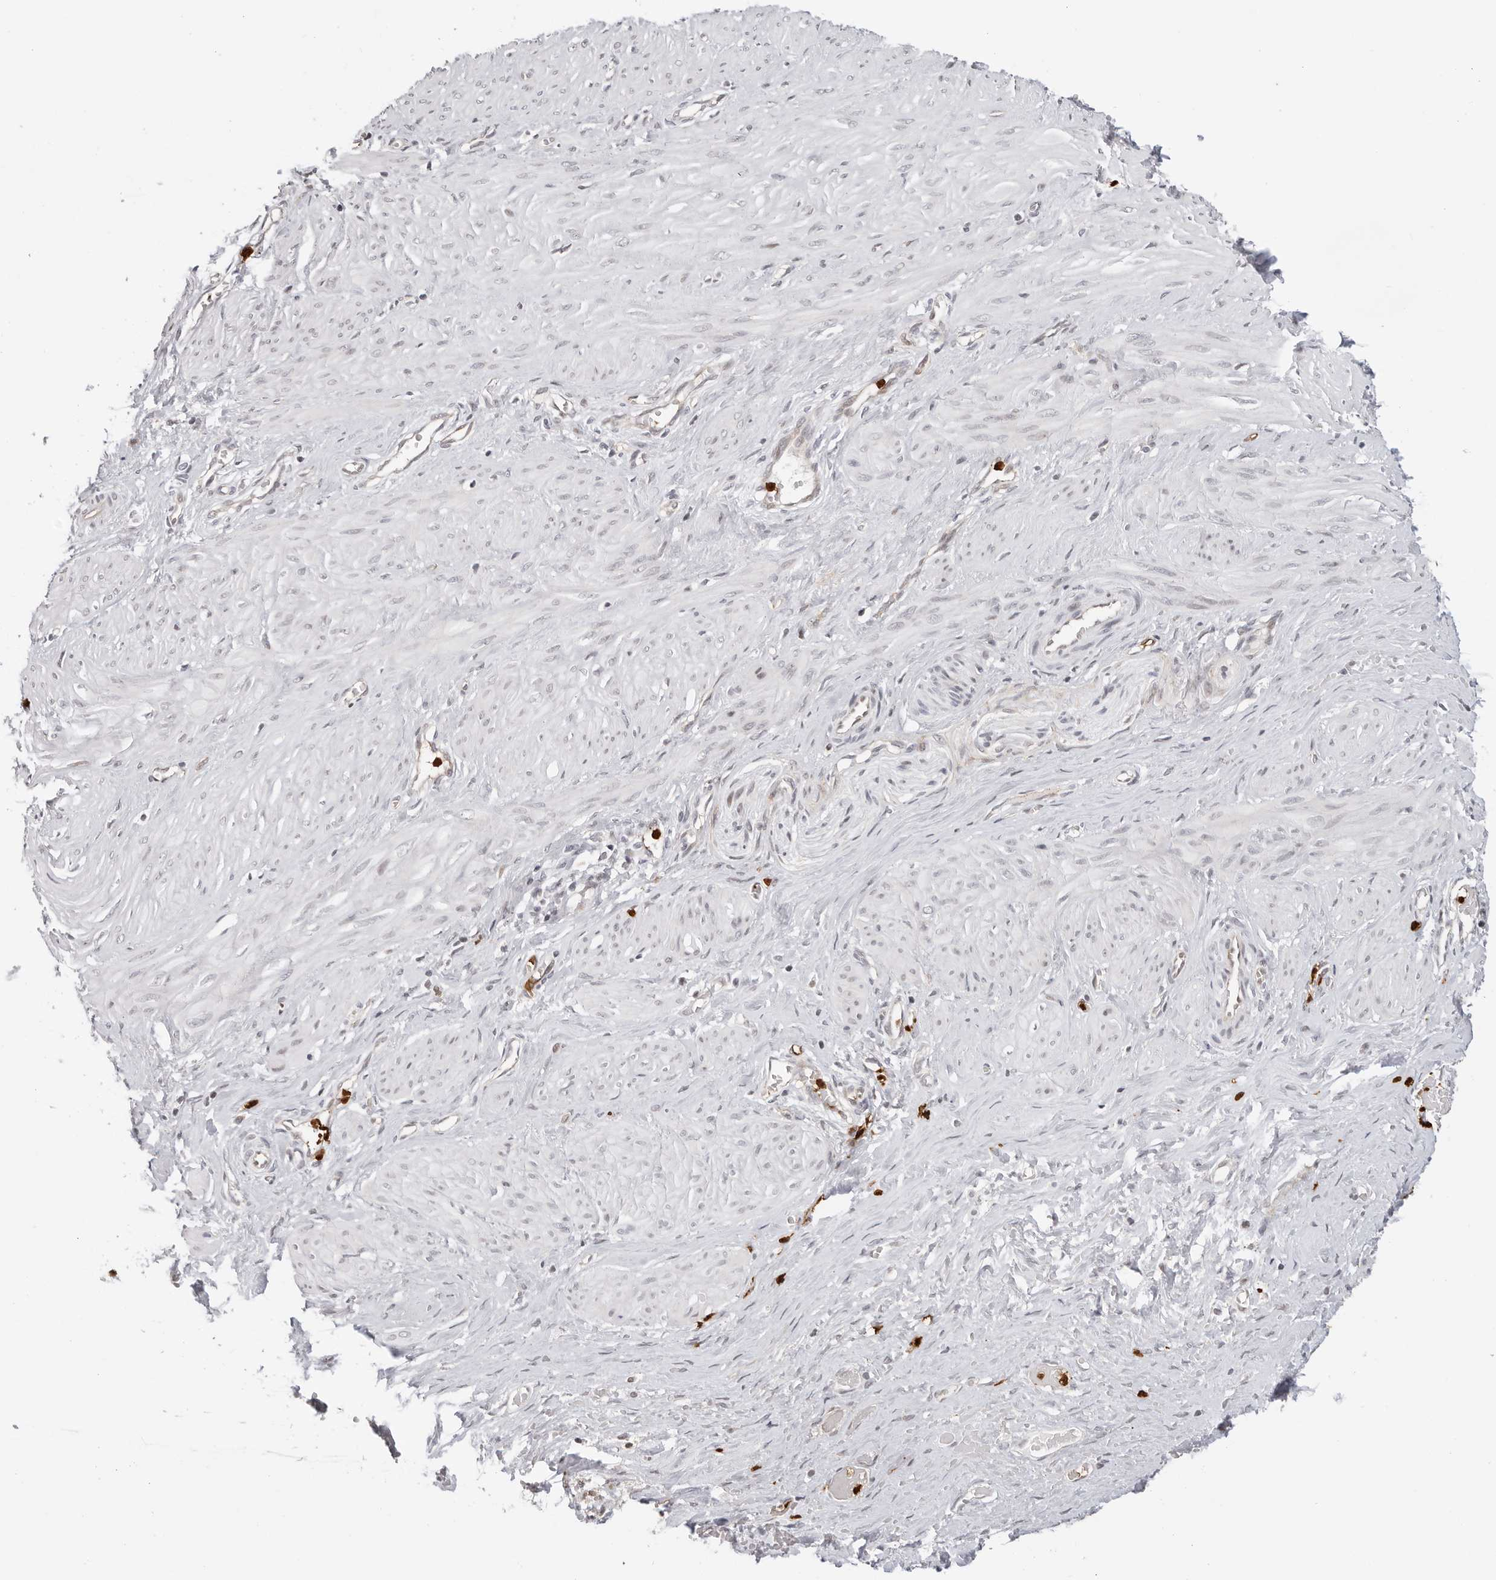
{"staining": {"intensity": "negative", "quantity": "none", "location": "none"}, "tissue": "smooth muscle", "cell_type": "Smooth muscle cells", "image_type": "normal", "snomed": [{"axis": "morphology", "description": "Normal tissue, NOS"}, {"axis": "topography", "description": "Endometrium"}], "caption": "IHC of unremarkable human smooth muscle demonstrates no expression in smooth muscle cells.", "gene": "AFDN", "patient": {"sex": "female", "age": 33}}